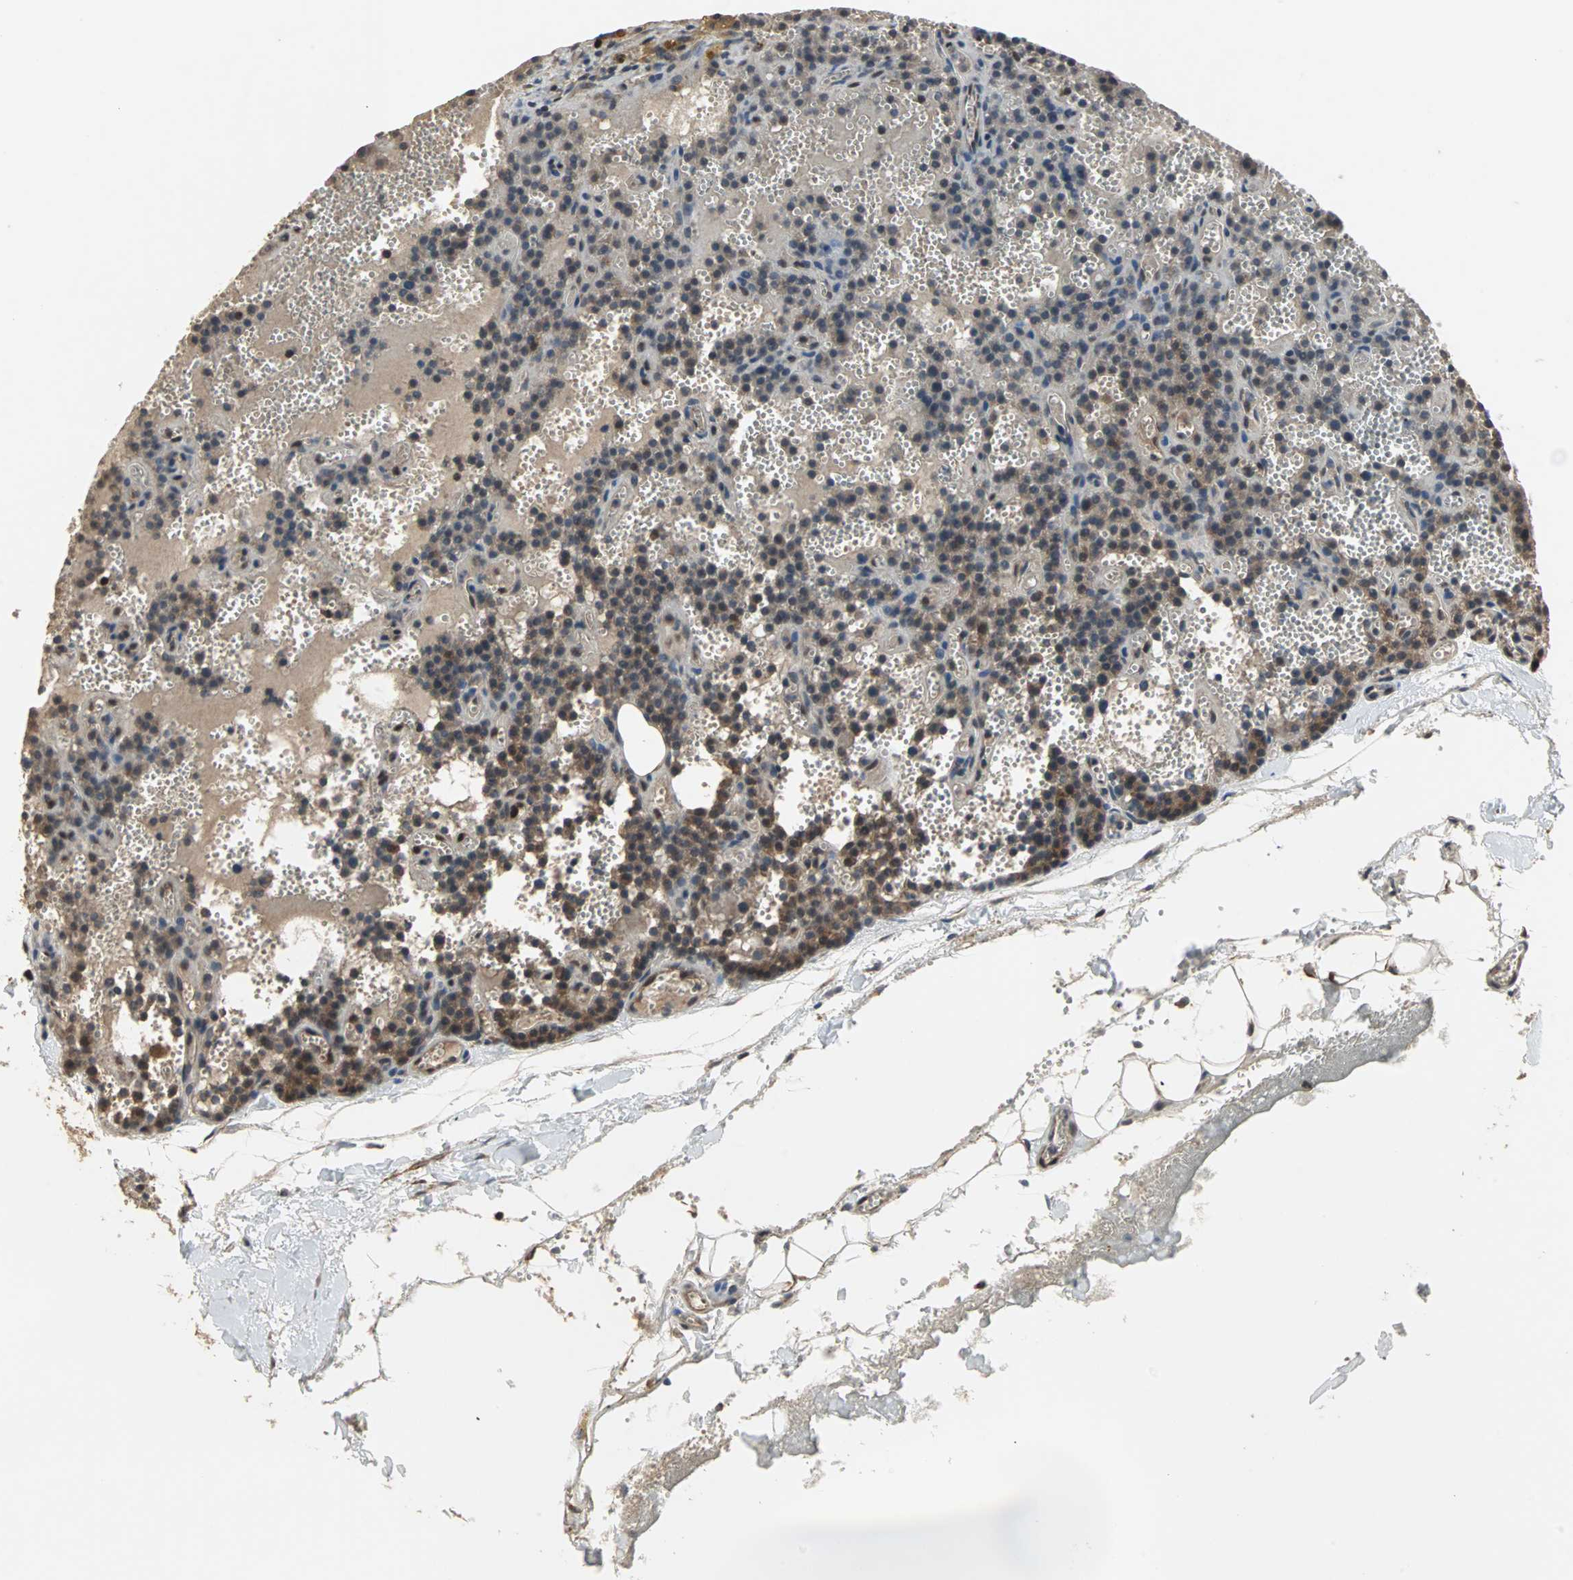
{"staining": {"intensity": "moderate", "quantity": "25%-75%", "location": "cytoplasmic/membranous"}, "tissue": "parathyroid gland", "cell_type": "Glandular cells", "image_type": "normal", "snomed": [{"axis": "morphology", "description": "Normal tissue, NOS"}, {"axis": "topography", "description": "Parathyroid gland"}], "caption": "Immunohistochemical staining of normal human parathyroid gland displays moderate cytoplasmic/membranous protein positivity in about 25%-75% of glandular cells. Using DAB (3,3'-diaminobenzidine) (brown) and hematoxylin (blue) stains, captured at high magnification using brightfield microscopy.", "gene": "DRG2", "patient": {"sex": "male", "age": 25}}